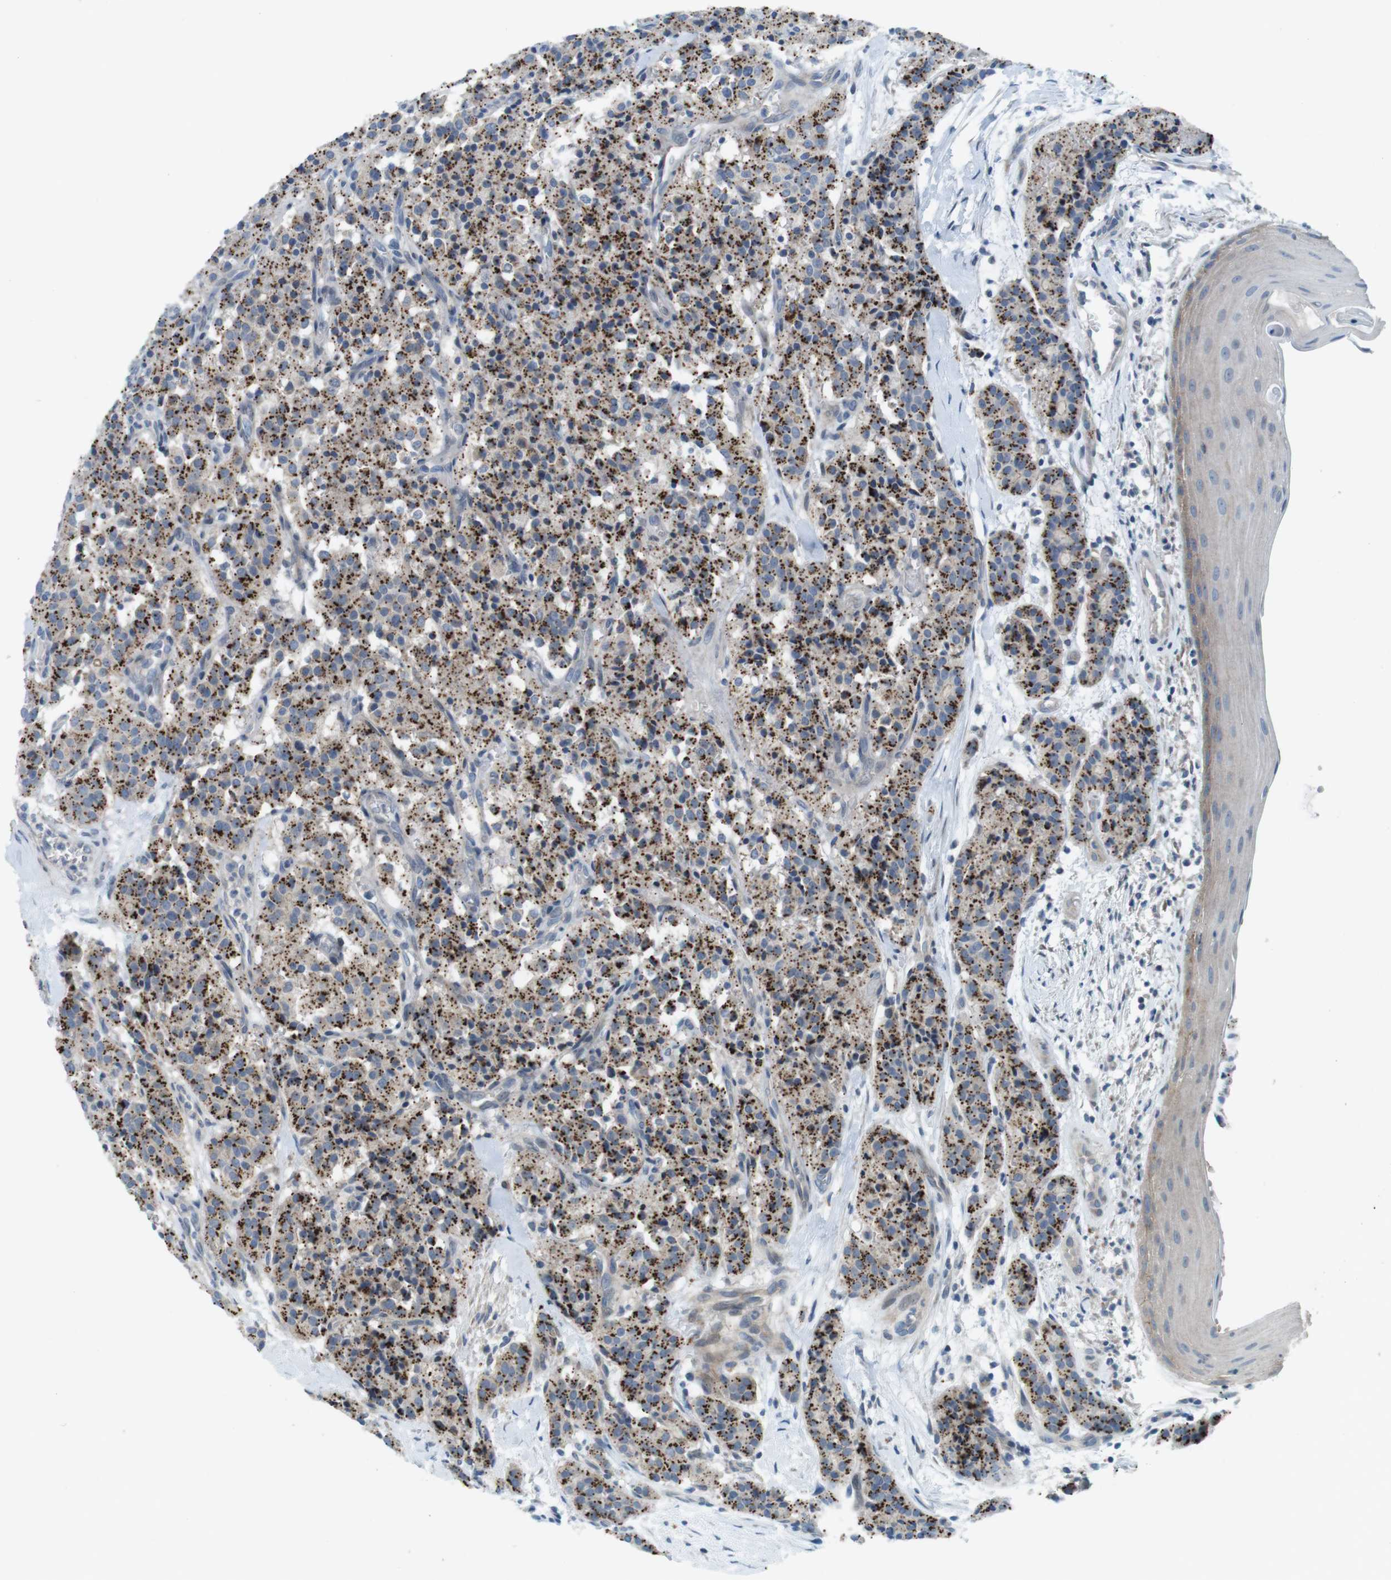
{"staining": {"intensity": "strong", "quantity": ">75%", "location": "cytoplasmic/membranous"}, "tissue": "carcinoid", "cell_type": "Tumor cells", "image_type": "cancer", "snomed": [{"axis": "morphology", "description": "Carcinoid, malignant, NOS"}, {"axis": "topography", "description": "Lung"}], "caption": "An image of malignant carcinoid stained for a protein displays strong cytoplasmic/membranous brown staining in tumor cells. (Brightfield microscopy of DAB IHC at high magnification).", "gene": "TYW1", "patient": {"sex": "male", "age": 30}}